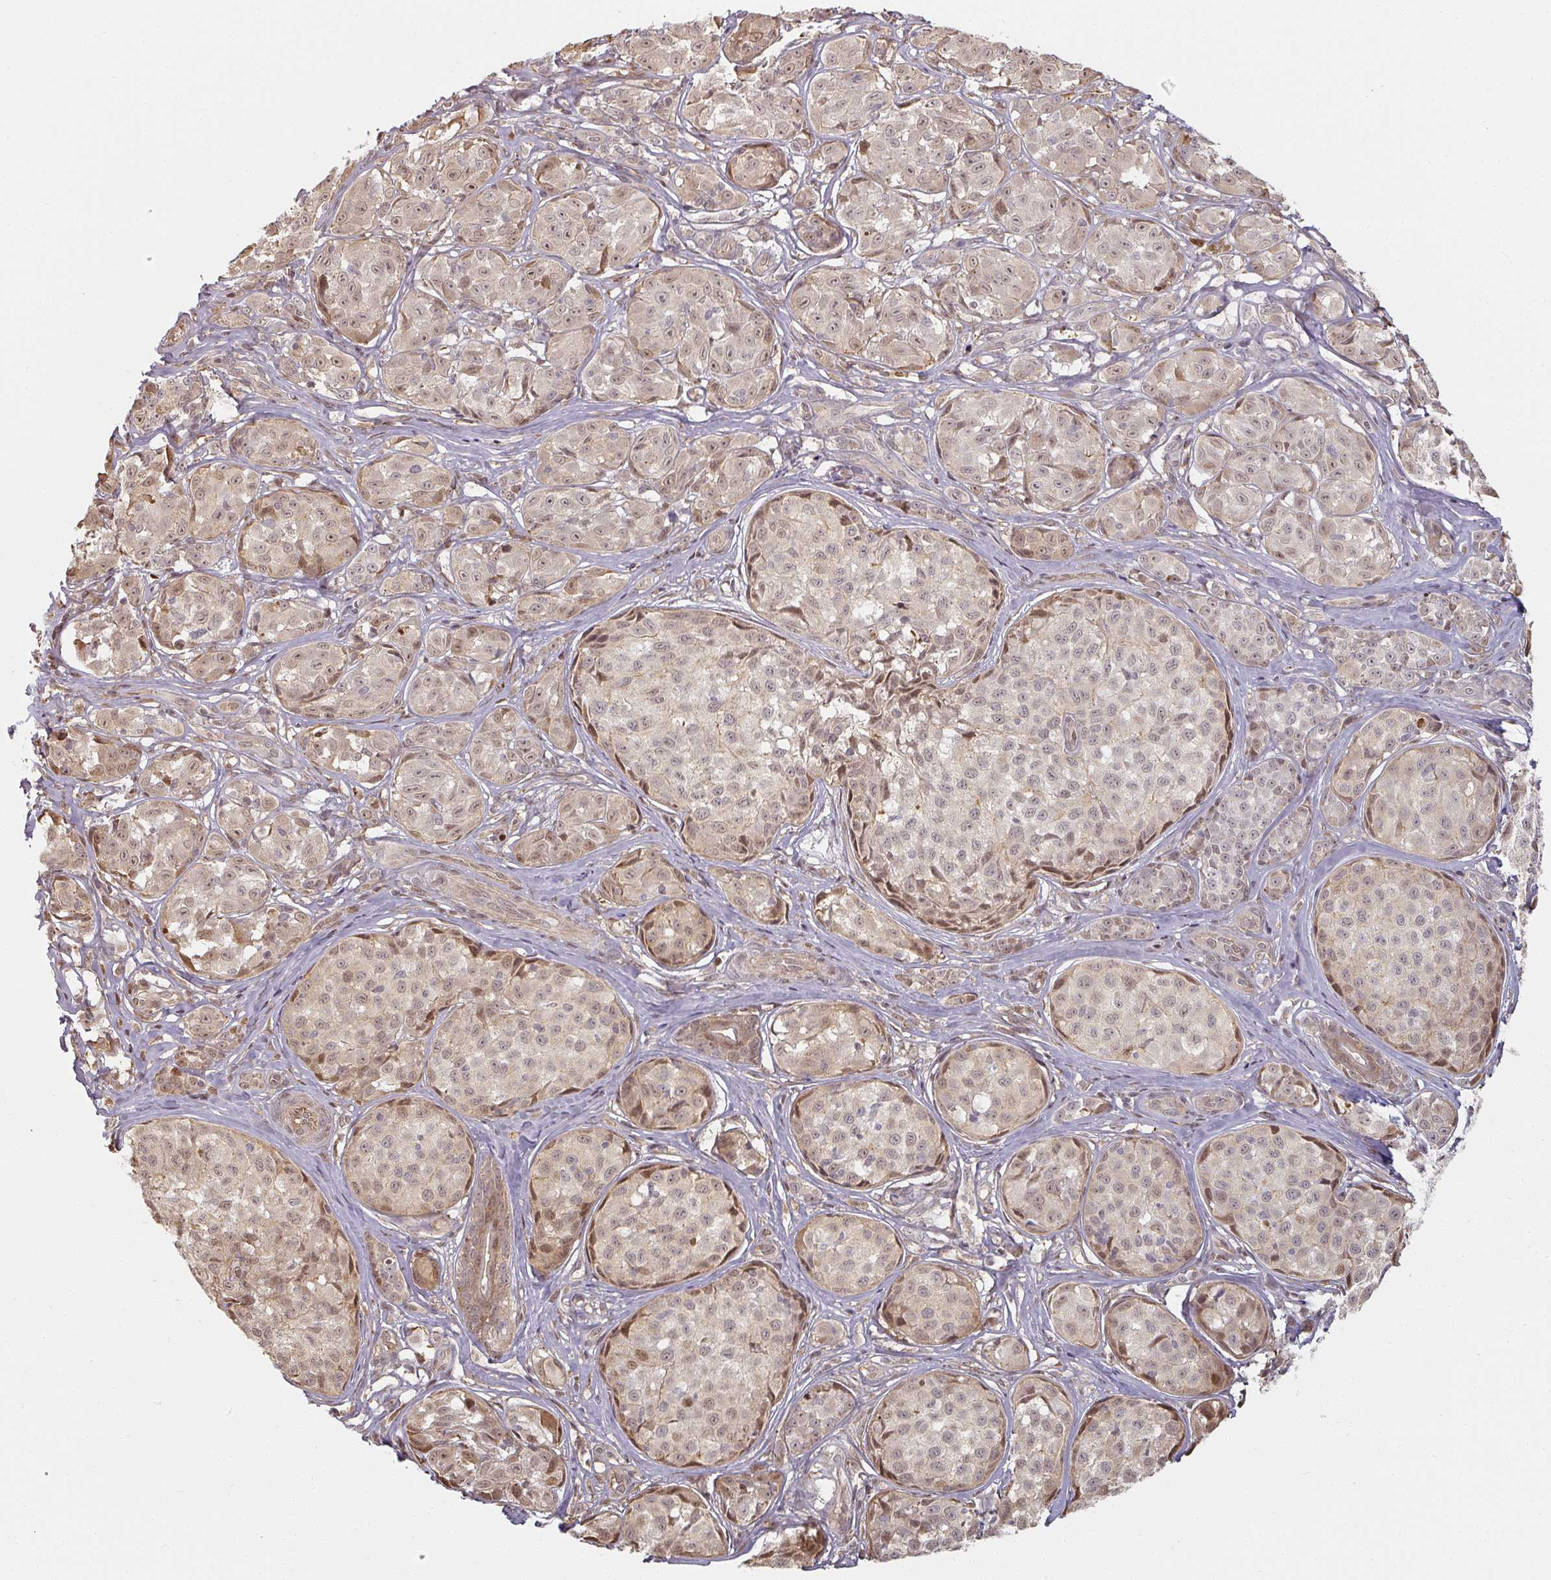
{"staining": {"intensity": "weak", "quantity": ">75%", "location": "nuclear"}, "tissue": "melanoma", "cell_type": "Tumor cells", "image_type": "cancer", "snomed": [{"axis": "morphology", "description": "Malignant melanoma, NOS"}, {"axis": "topography", "description": "Skin"}], "caption": "About >75% of tumor cells in melanoma display weak nuclear protein positivity as visualized by brown immunohistochemical staining.", "gene": "MED19", "patient": {"sex": "female", "age": 35}}